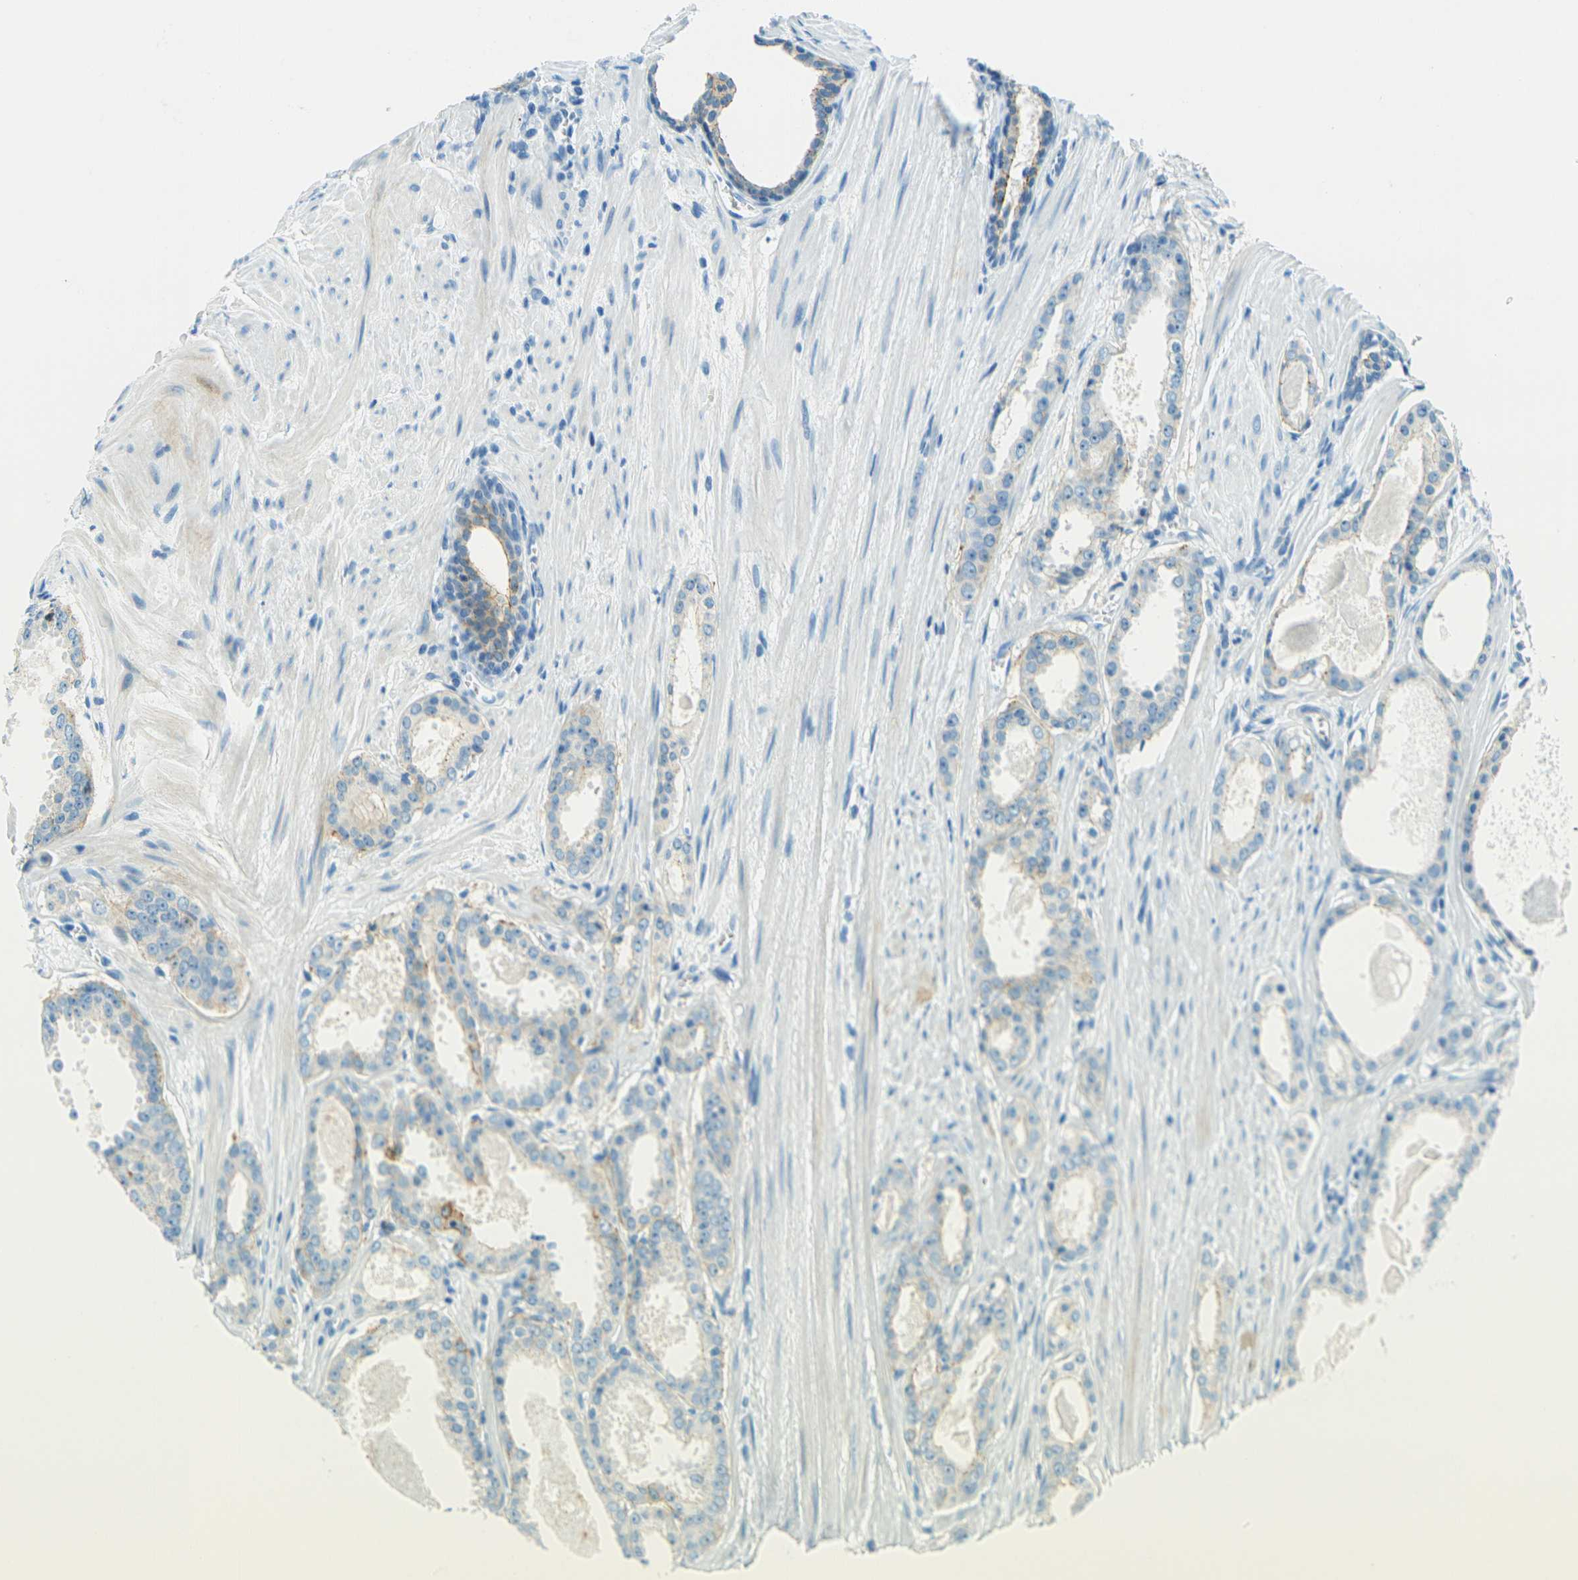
{"staining": {"intensity": "weak", "quantity": "<25%", "location": "cytoplasmic/membranous"}, "tissue": "prostate cancer", "cell_type": "Tumor cells", "image_type": "cancer", "snomed": [{"axis": "morphology", "description": "Adenocarcinoma, Low grade"}, {"axis": "topography", "description": "Prostate"}], "caption": "A high-resolution histopathology image shows immunohistochemistry staining of adenocarcinoma (low-grade) (prostate), which shows no significant expression in tumor cells.", "gene": "OCLN", "patient": {"sex": "male", "age": 57}}